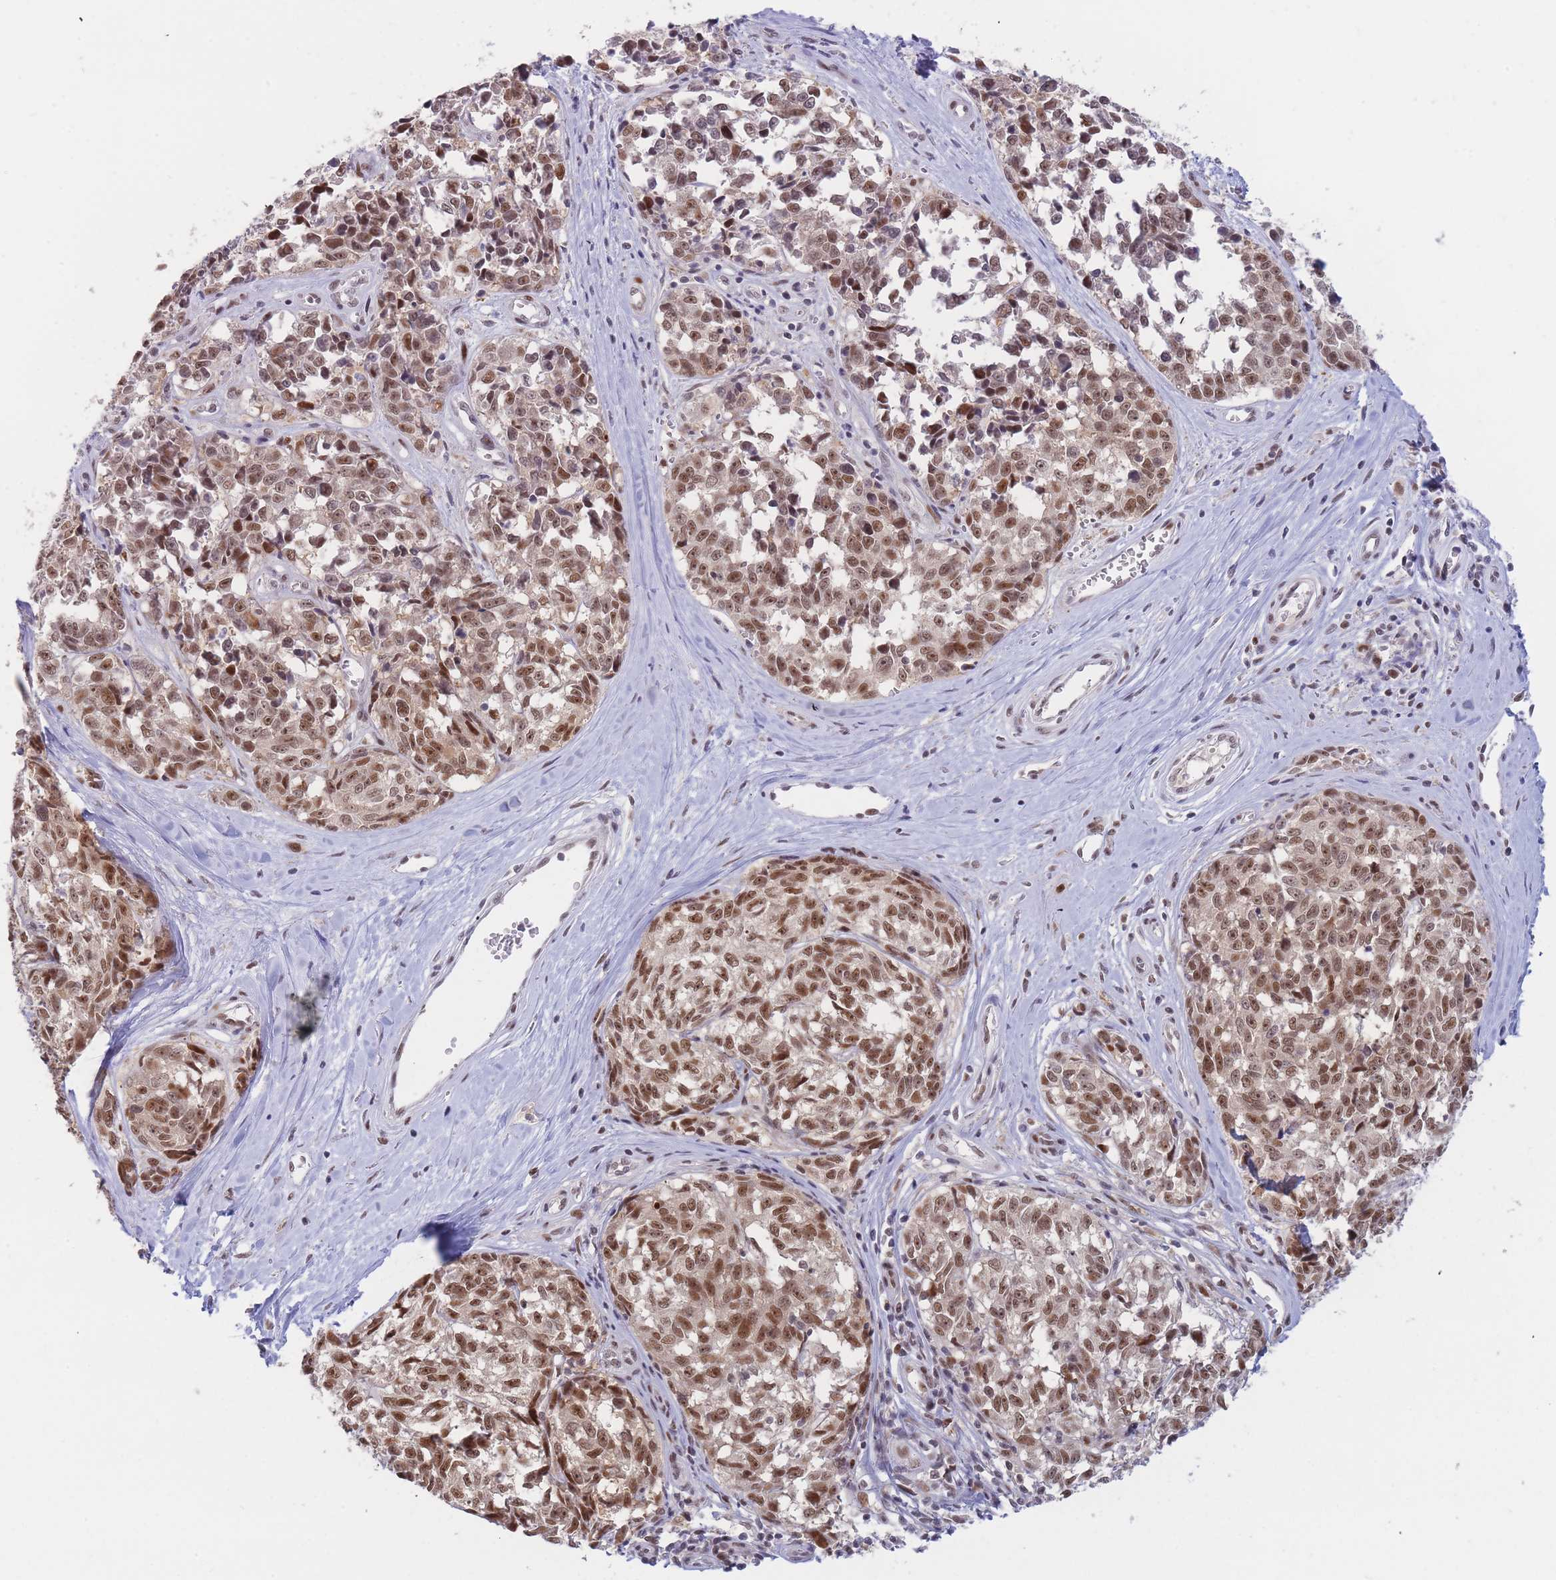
{"staining": {"intensity": "moderate", "quantity": ">75%", "location": "nuclear"}, "tissue": "melanoma", "cell_type": "Tumor cells", "image_type": "cancer", "snomed": [{"axis": "morphology", "description": "Normal tissue, NOS"}, {"axis": "morphology", "description": "Malignant melanoma, NOS"}, {"axis": "topography", "description": "Skin"}], "caption": "Human malignant melanoma stained for a protein (brown) displays moderate nuclear positive staining in about >75% of tumor cells.", "gene": "DEAF1", "patient": {"sex": "female", "age": 64}}